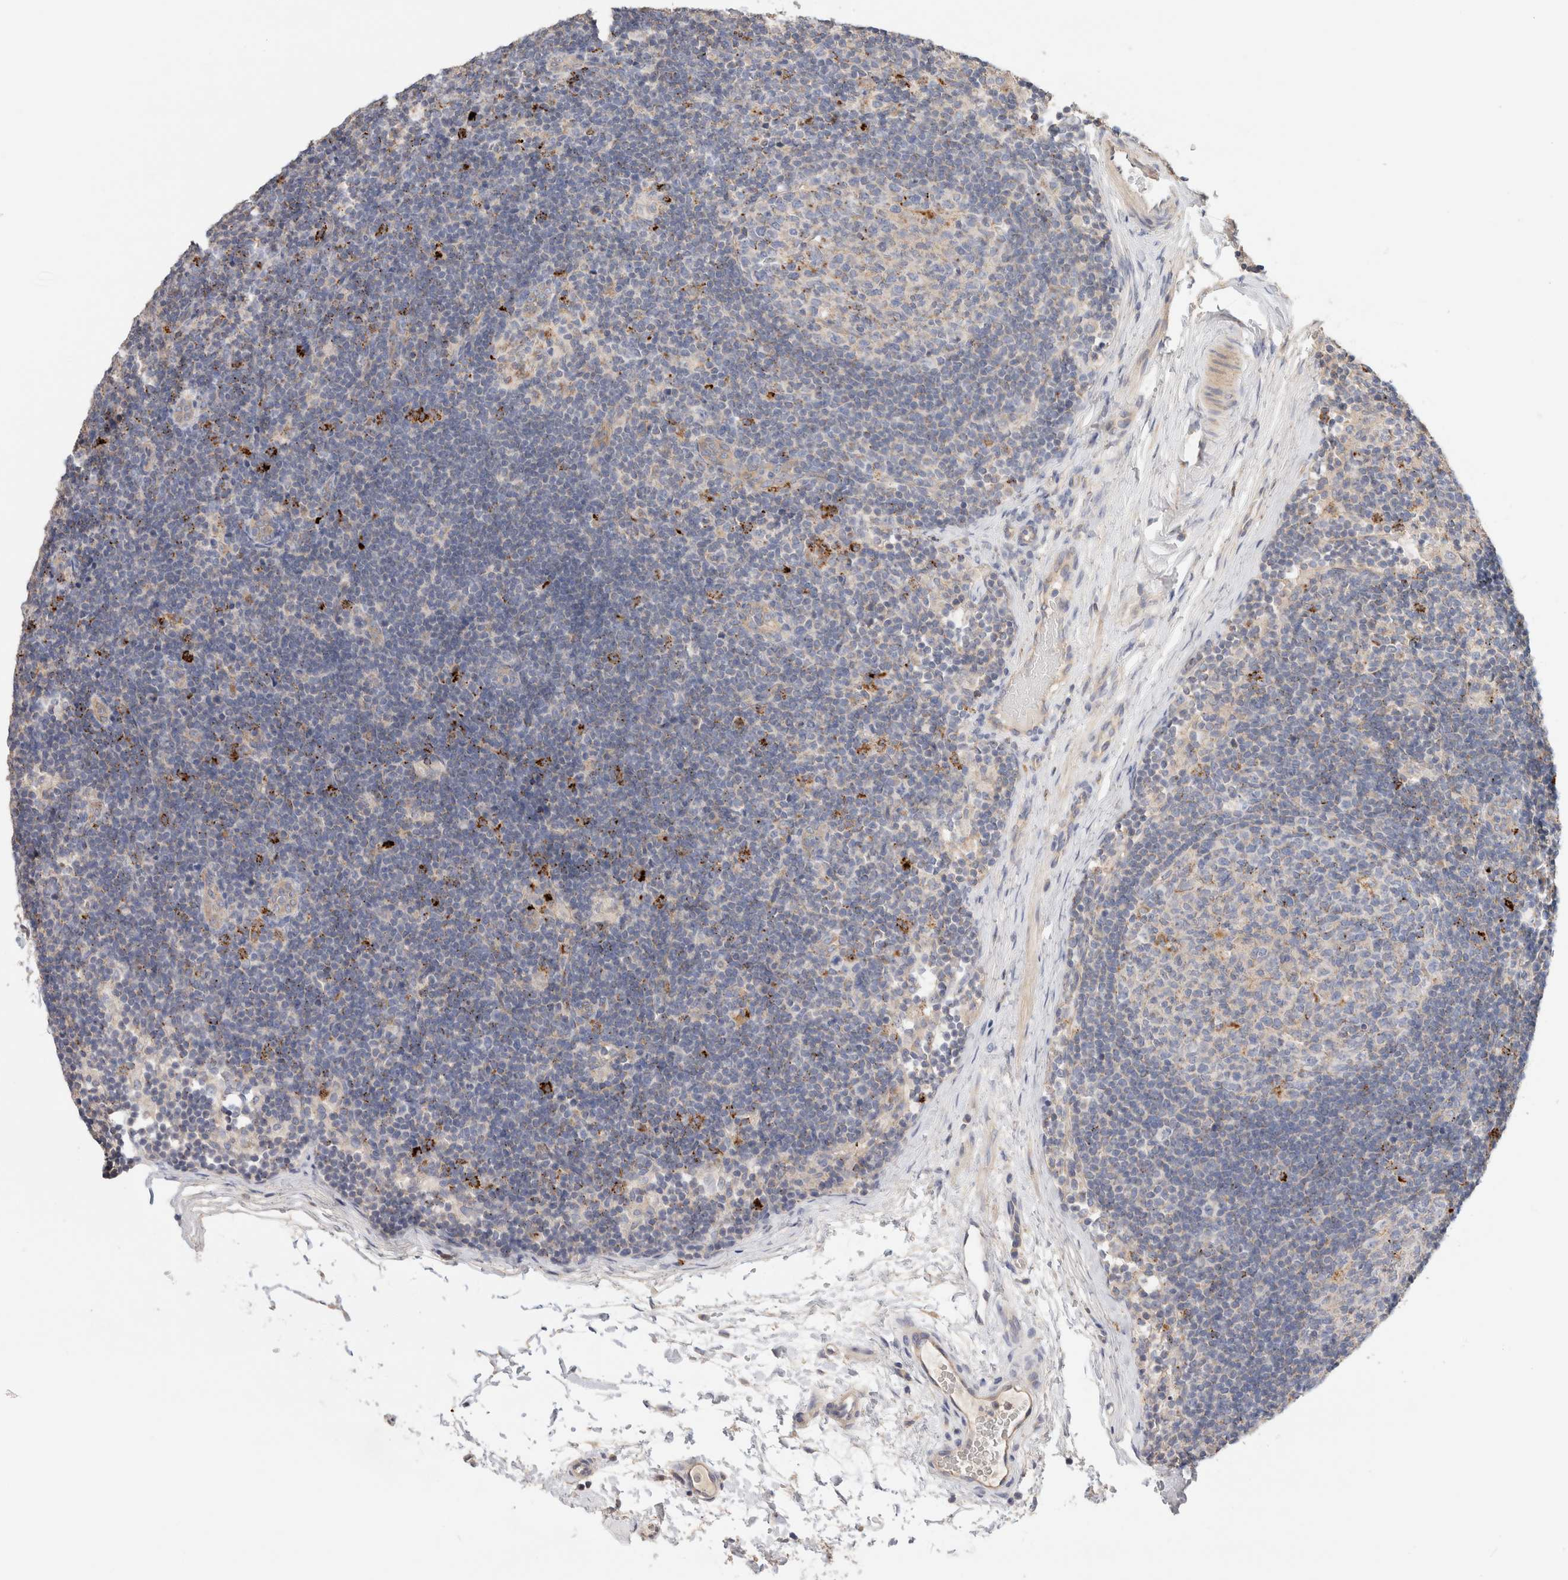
{"staining": {"intensity": "strong", "quantity": "<25%", "location": "cytoplasmic/membranous"}, "tissue": "lymph node", "cell_type": "Germinal center cells", "image_type": "normal", "snomed": [{"axis": "morphology", "description": "Normal tissue, NOS"}, {"axis": "topography", "description": "Lymph node"}], "caption": "Immunohistochemistry of normal lymph node displays medium levels of strong cytoplasmic/membranous expression in approximately <25% of germinal center cells.", "gene": "B3GNTL1", "patient": {"sex": "female", "age": 22}}